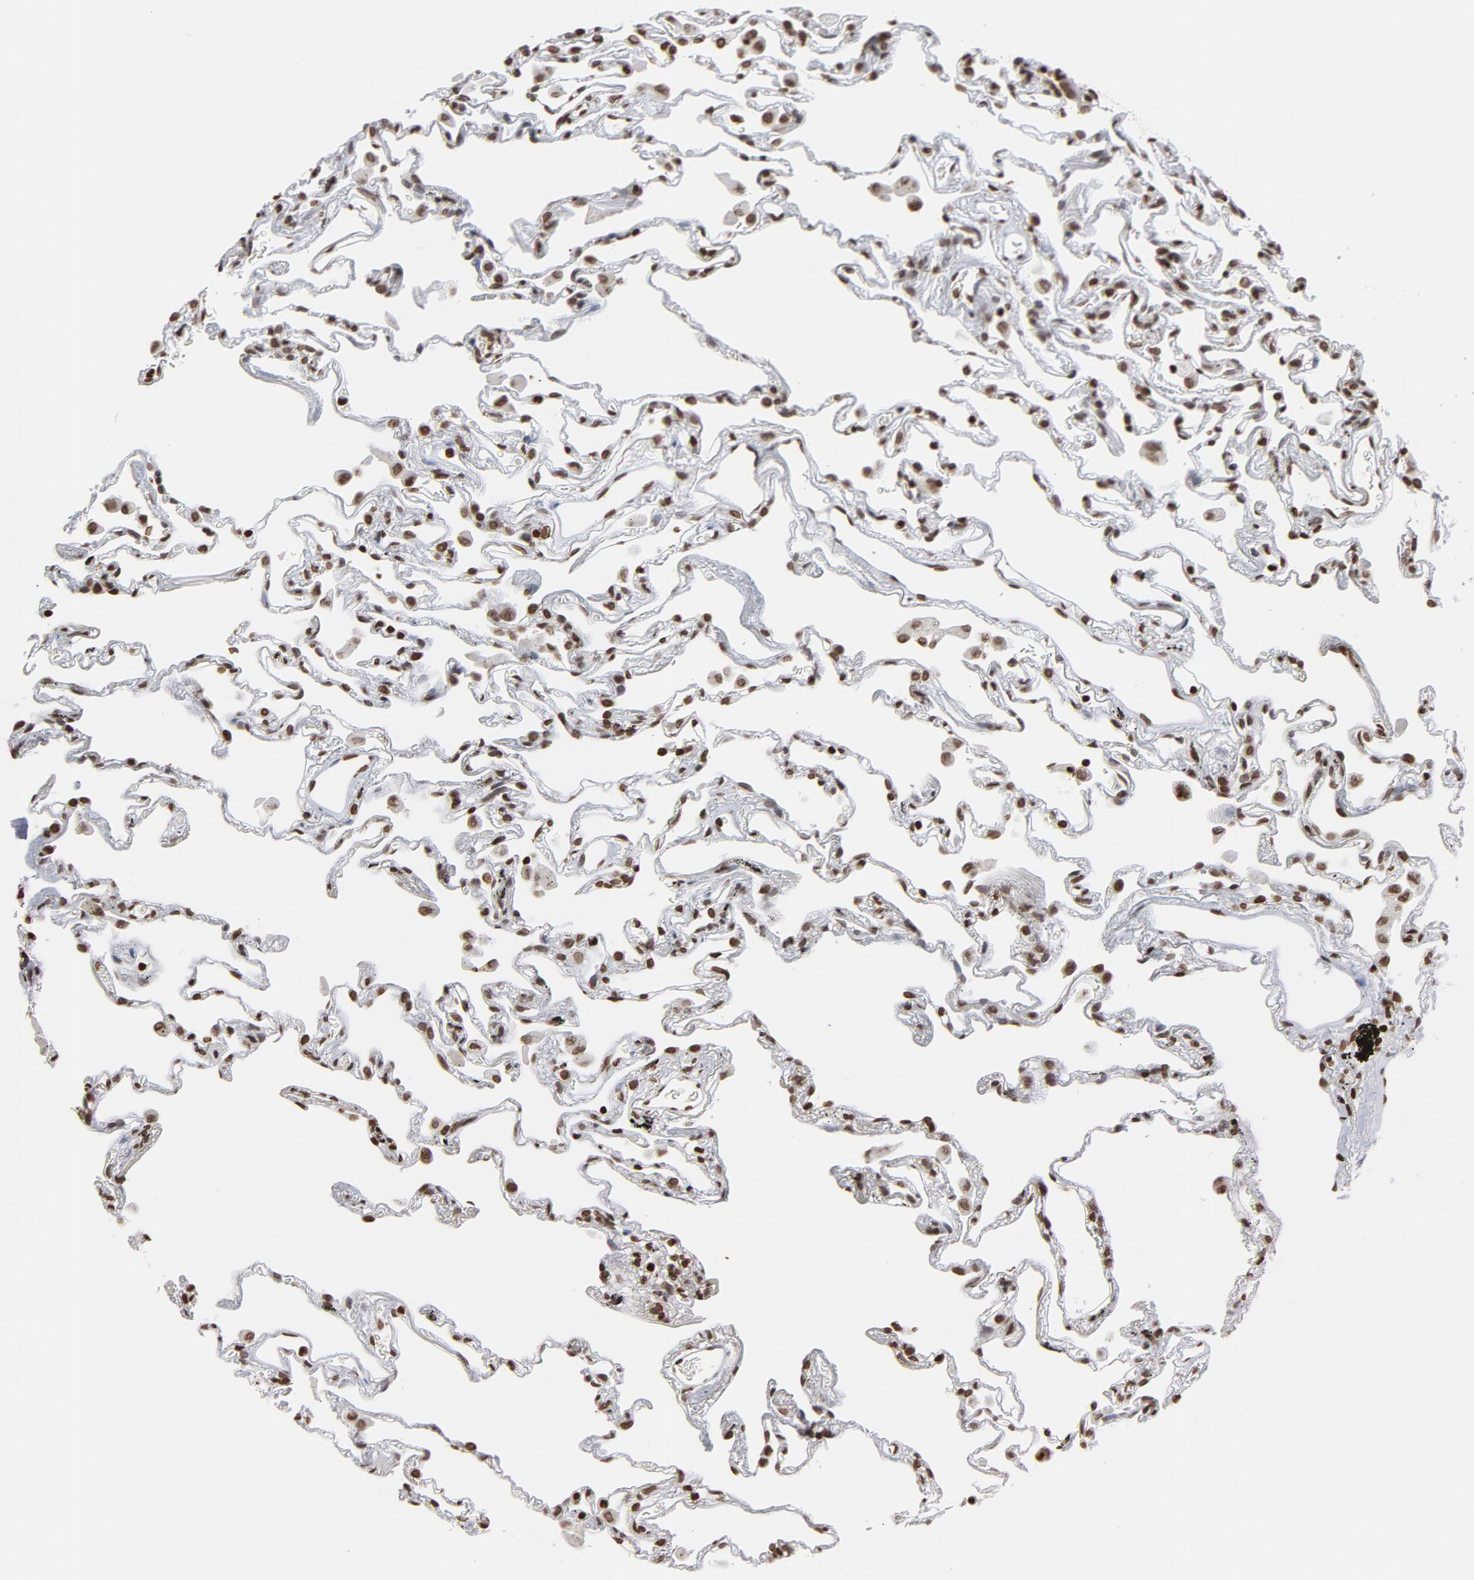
{"staining": {"intensity": "strong", "quantity": ">75%", "location": "nuclear"}, "tissue": "lung", "cell_type": "Alveolar cells", "image_type": "normal", "snomed": [{"axis": "morphology", "description": "Normal tissue, NOS"}, {"axis": "morphology", "description": "Inflammation, NOS"}, {"axis": "topography", "description": "Lung"}], "caption": "Protein expression analysis of normal lung reveals strong nuclear staining in approximately >75% of alveolar cells. Nuclei are stained in blue.", "gene": "H2AC12", "patient": {"sex": "male", "age": 69}}